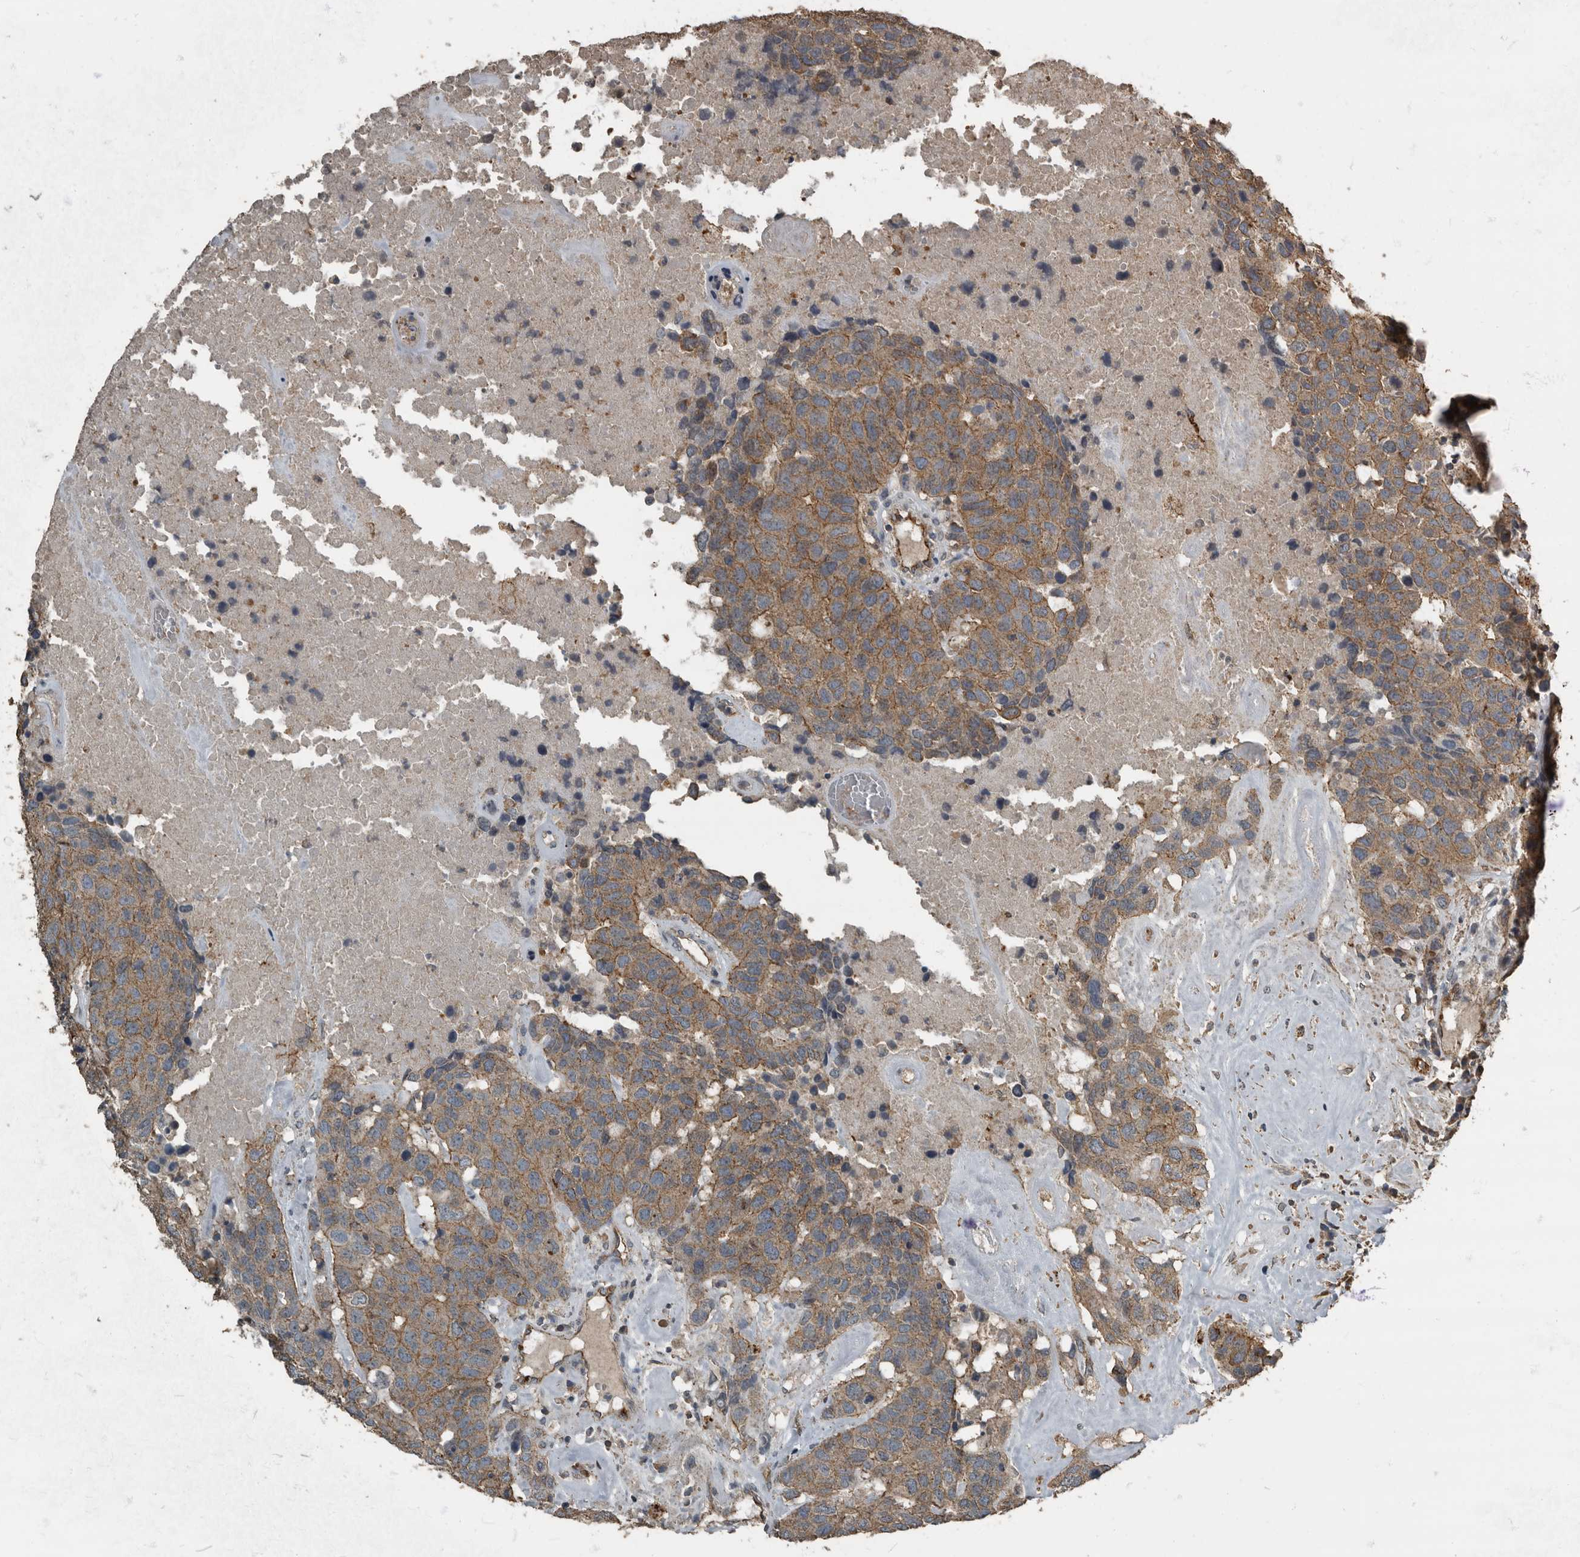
{"staining": {"intensity": "weak", "quantity": ">75%", "location": "cytoplasmic/membranous"}, "tissue": "head and neck cancer", "cell_type": "Tumor cells", "image_type": "cancer", "snomed": [{"axis": "morphology", "description": "Squamous cell carcinoma, NOS"}, {"axis": "topography", "description": "Head-Neck"}], "caption": "A brown stain highlights weak cytoplasmic/membranous positivity of a protein in human head and neck cancer tumor cells.", "gene": "IL15RA", "patient": {"sex": "male", "age": 66}}